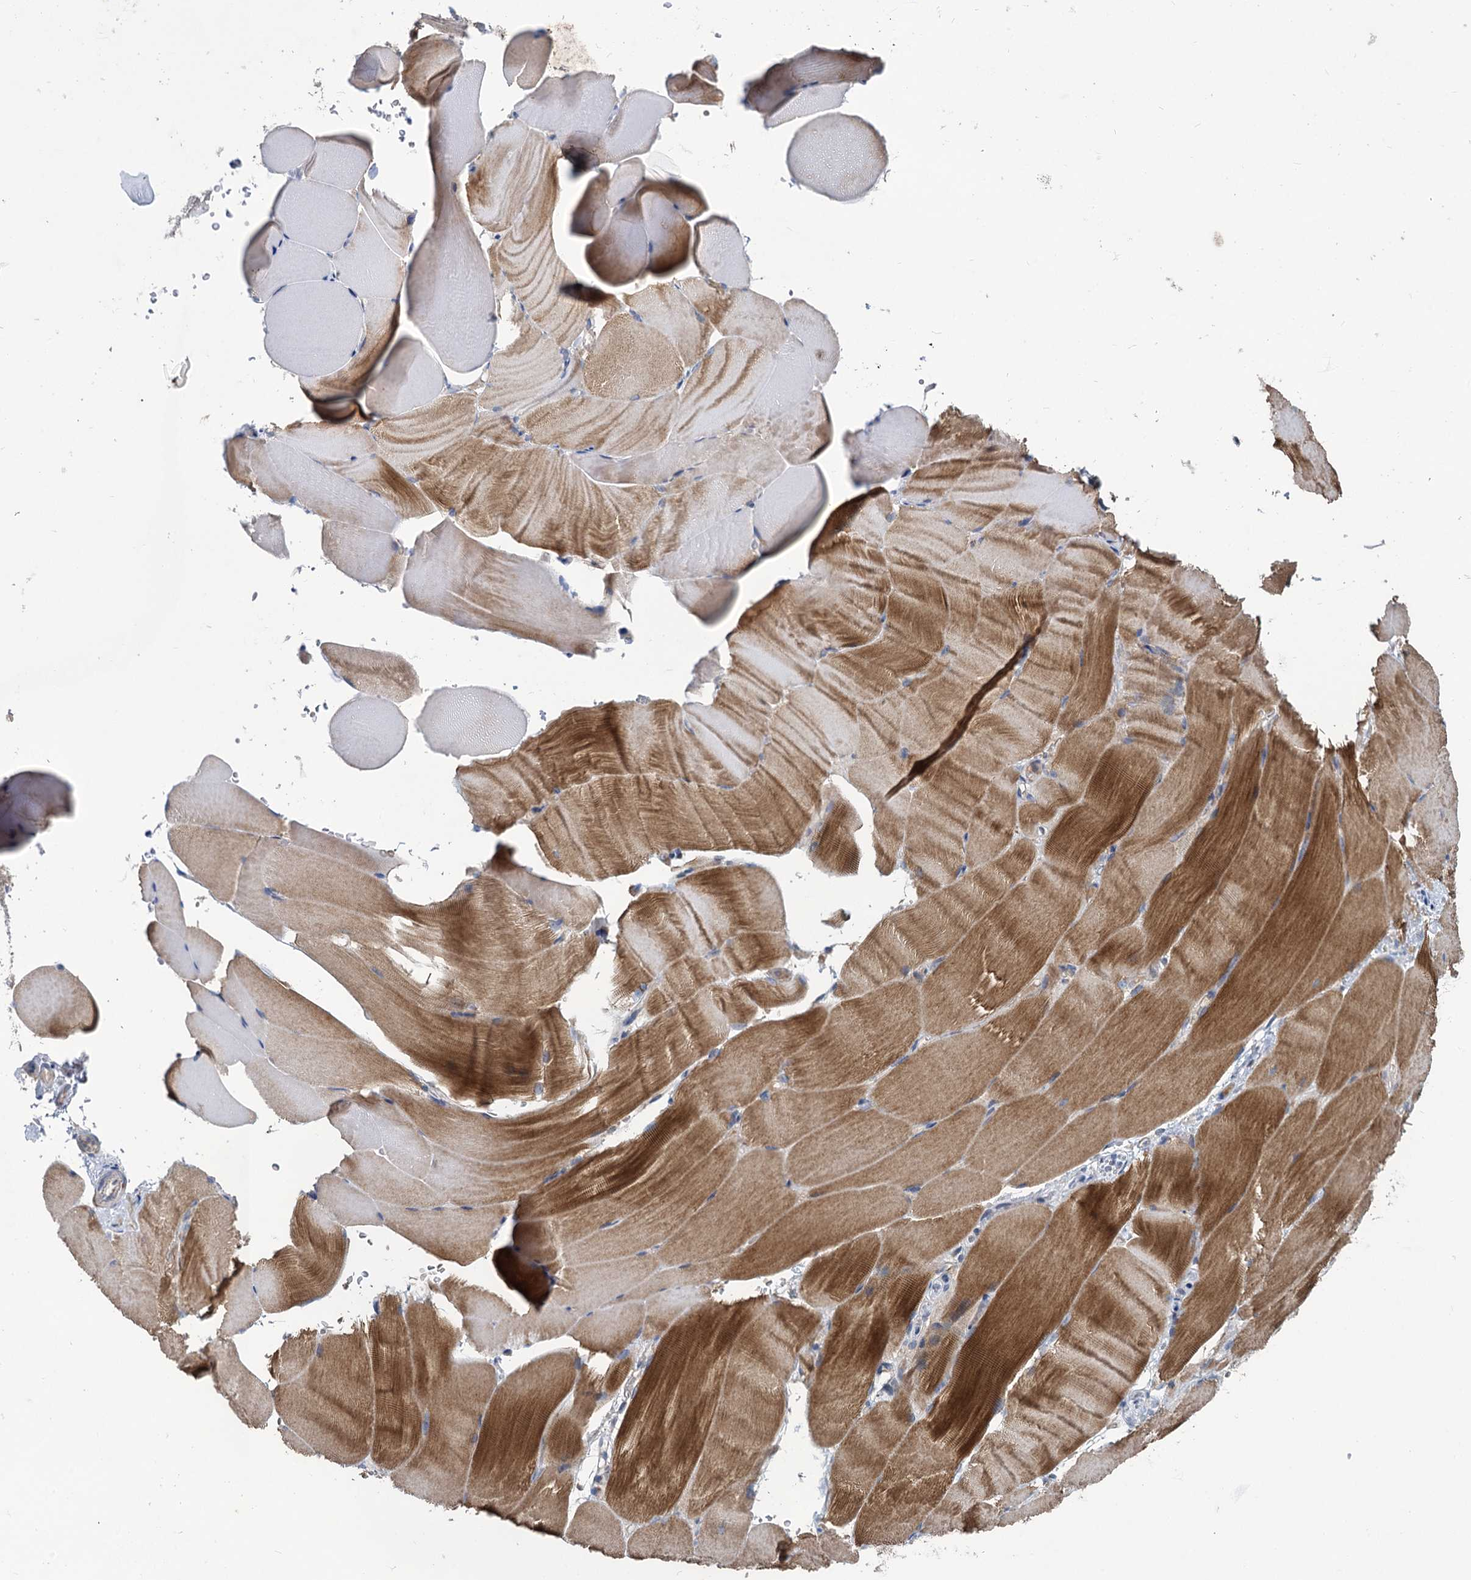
{"staining": {"intensity": "moderate", "quantity": "25%-75%", "location": "cytoplasmic/membranous"}, "tissue": "skeletal muscle", "cell_type": "Myocytes", "image_type": "normal", "snomed": [{"axis": "morphology", "description": "Normal tissue, NOS"}, {"axis": "topography", "description": "Skeletal muscle"}, {"axis": "topography", "description": "Parathyroid gland"}], "caption": "Moderate cytoplasmic/membranous protein expression is appreciated in about 25%-75% of myocytes in skeletal muscle. The protein of interest is shown in brown color, while the nuclei are stained blue.", "gene": "METTL4", "patient": {"sex": "female", "age": 37}}